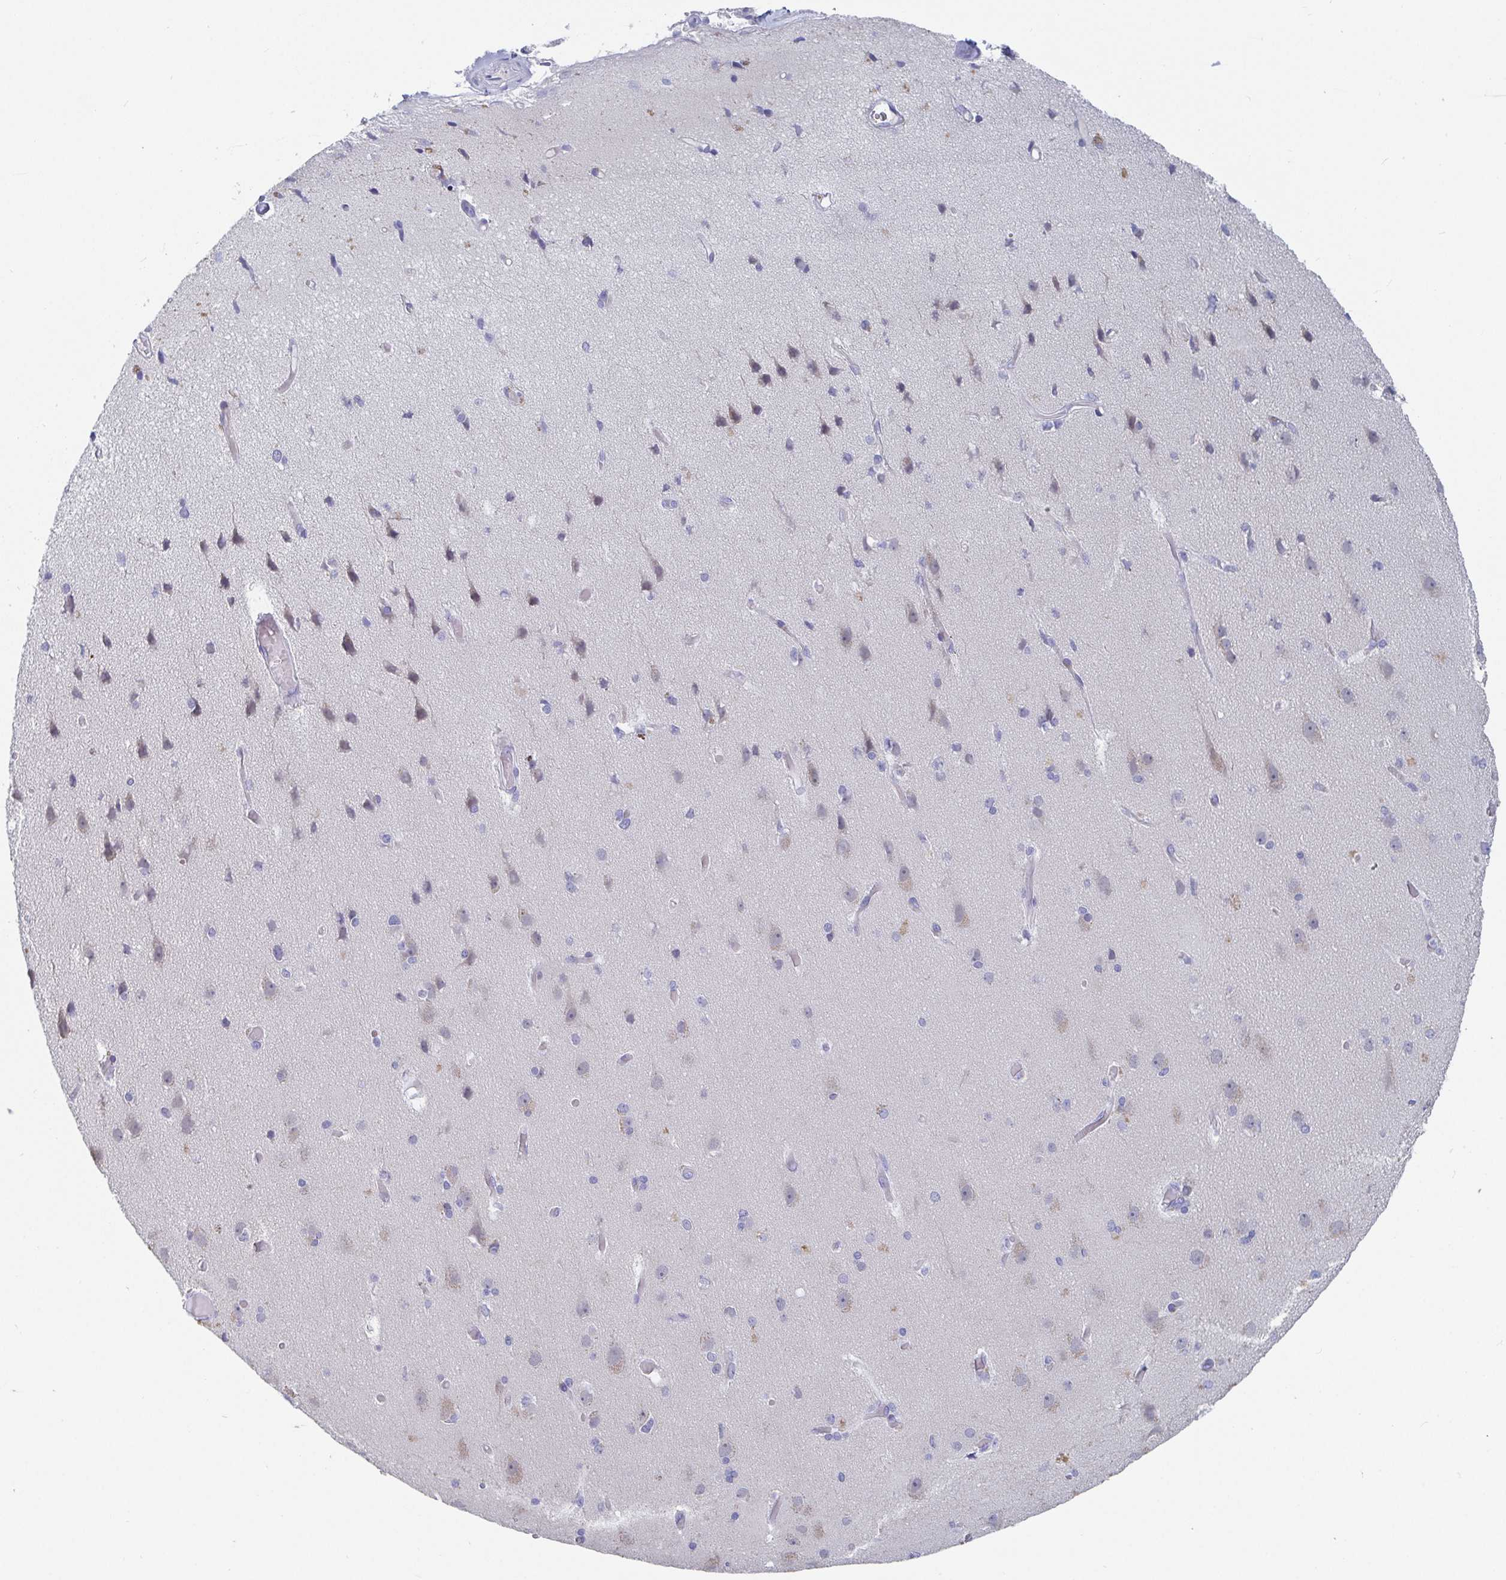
{"staining": {"intensity": "negative", "quantity": "none", "location": "none"}, "tissue": "cerebral cortex", "cell_type": "Endothelial cells", "image_type": "normal", "snomed": [{"axis": "morphology", "description": "Normal tissue, NOS"}, {"axis": "morphology", "description": "Glioma, malignant, High grade"}, {"axis": "topography", "description": "Cerebral cortex"}], "caption": "A high-resolution image shows immunohistochemistry (IHC) staining of normal cerebral cortex, which demonstrates no significant expression in endothelial cells. Nuclei are stained in blue.", "gene": "TAS2R39", "patient": {"sex": "male", "age": 71}}